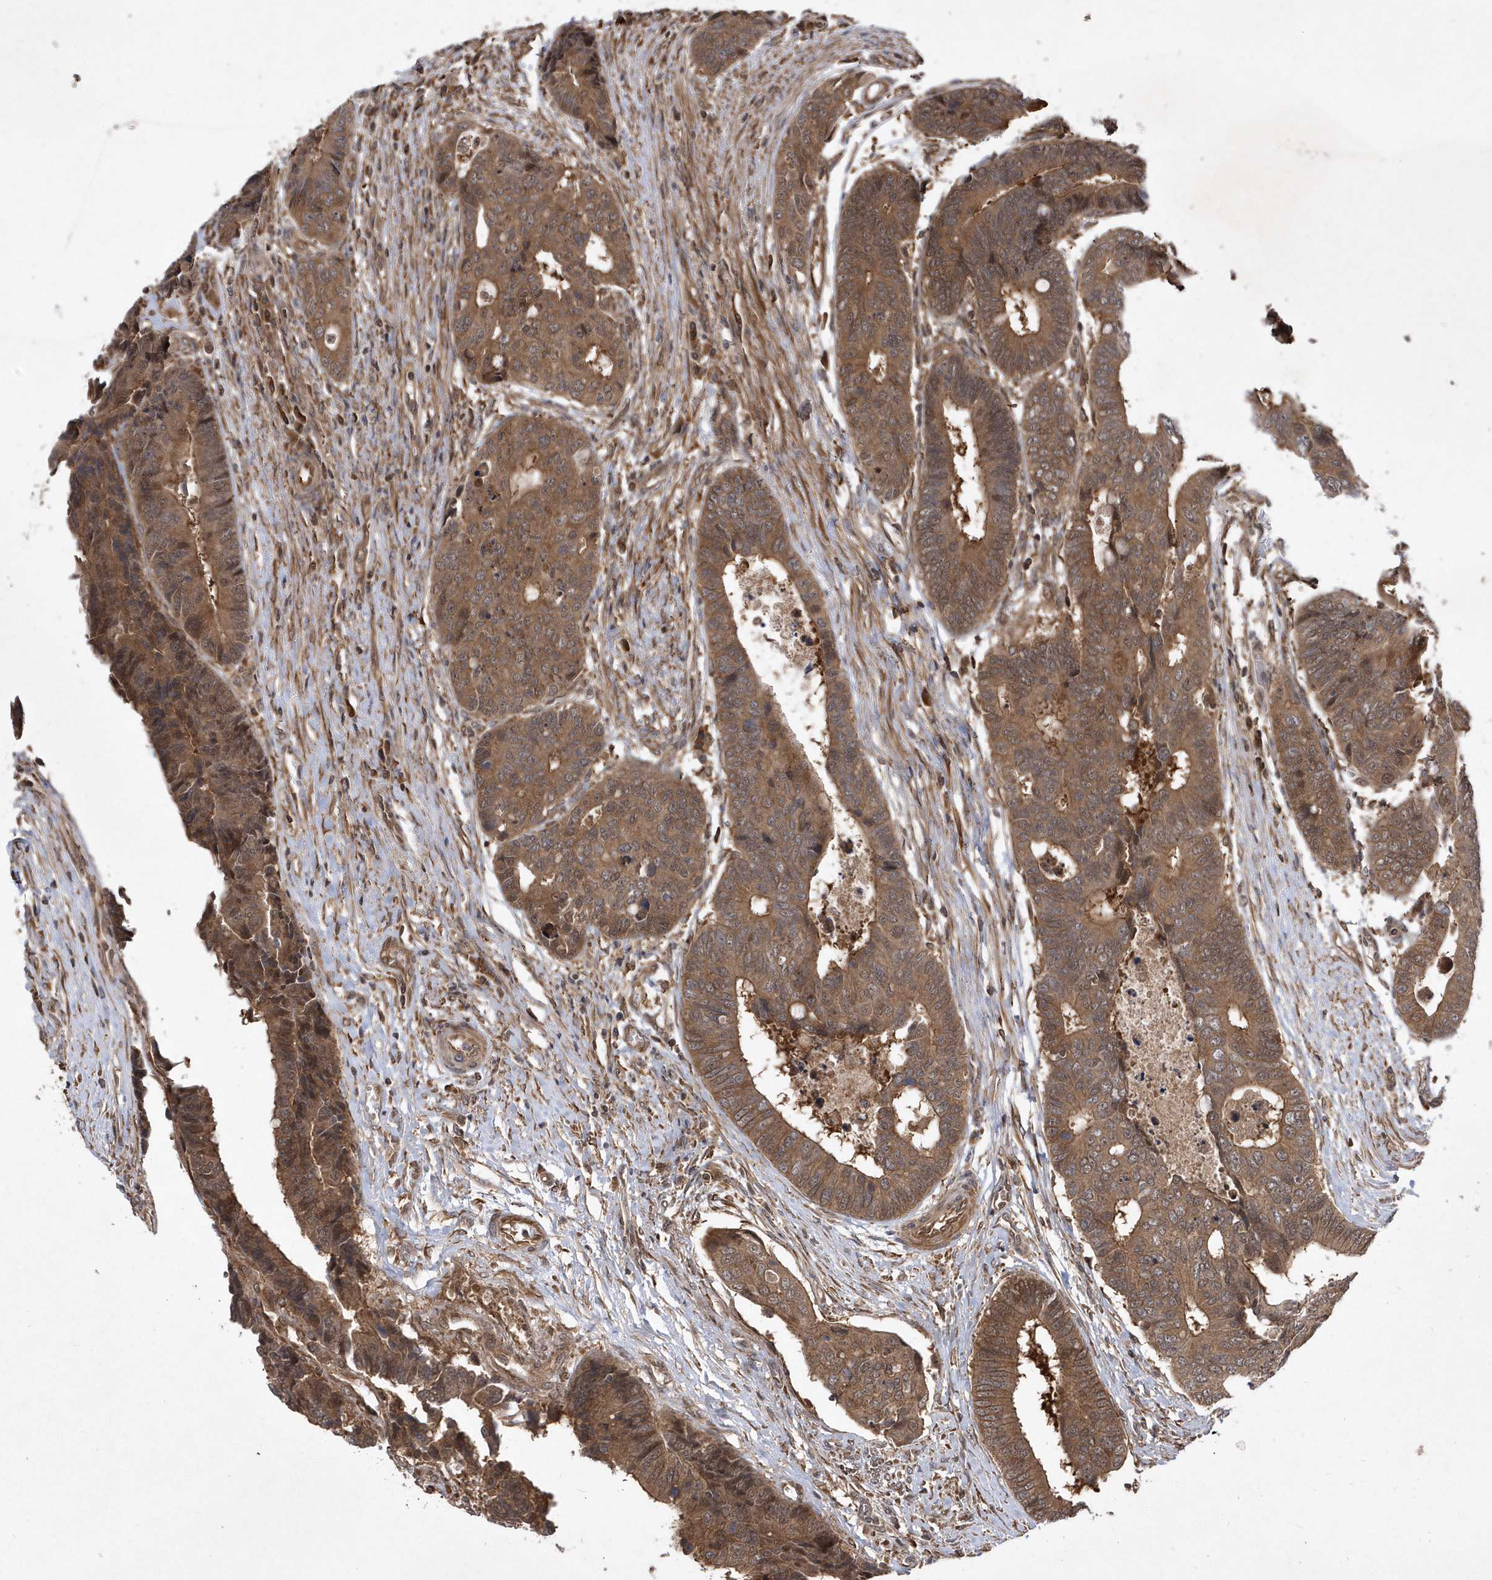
{"staining": {"intensity": "moderate", "quantity": ">75%", "location": "cytoplasmic/membranous"}, "tissue": "colorectal cancer", "cell_type": "Tumor cells", "image_type": "cancer", "snomed": [{"axis": "morphology", "description": "Adenocarcinoma, NOS"}, {"axis": "topography", "description": "Rectum"}], "caption": "Immunohistochemical staining of human adenocarcinoma (colorectal) displays moderate cytoplasmic/membranous protein expression in approximately >75% of tumor cells.", "gene": "GFM2", "patient": {"sex": "male", "age": 84}}